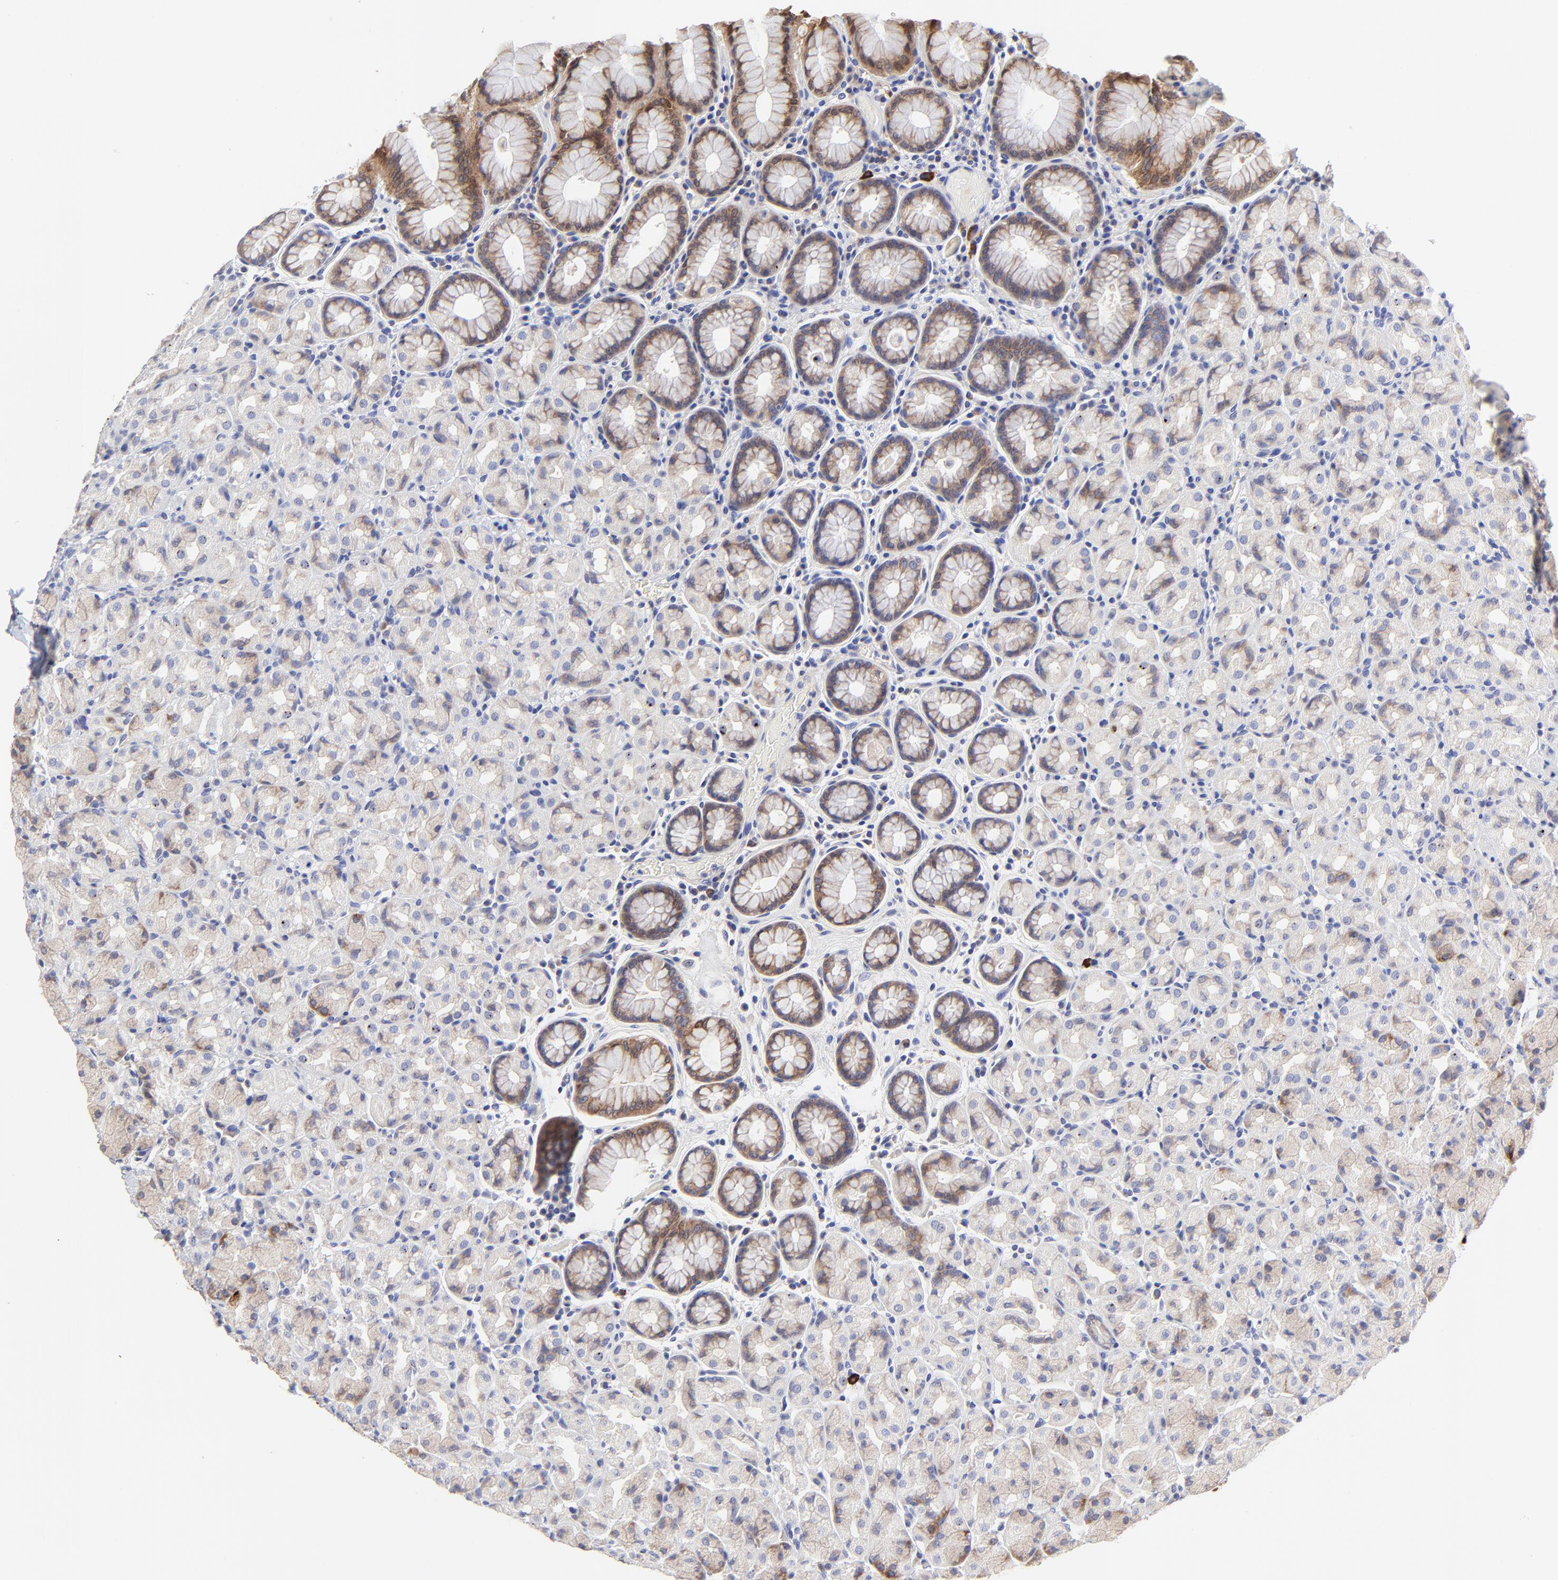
{"staining": {"intensity": "strong", "quantity": "25%-75%", "location": "cytoplasmic/membranous"}, "tissue": "stomach", "cell_type": "Glandular cells", "image_type": "normal", "snomed": [{"axis": "morphology", "description": "Normal tissue, NOS"}, {"axis": "topography", "description": "Stomach, lower"}], "caption": "Glandular cells reveal high levels of strong cytoplasmic/membranous positivity in approximately 25%-75% of cells in benign stomach. The staining is performed using DAB brown chromogen to label protein expression. The nuclei are counter-stained blue using hematoxylin.", "gene": "LHFPL1", "patient": {"sex": "male", "age": 56}}